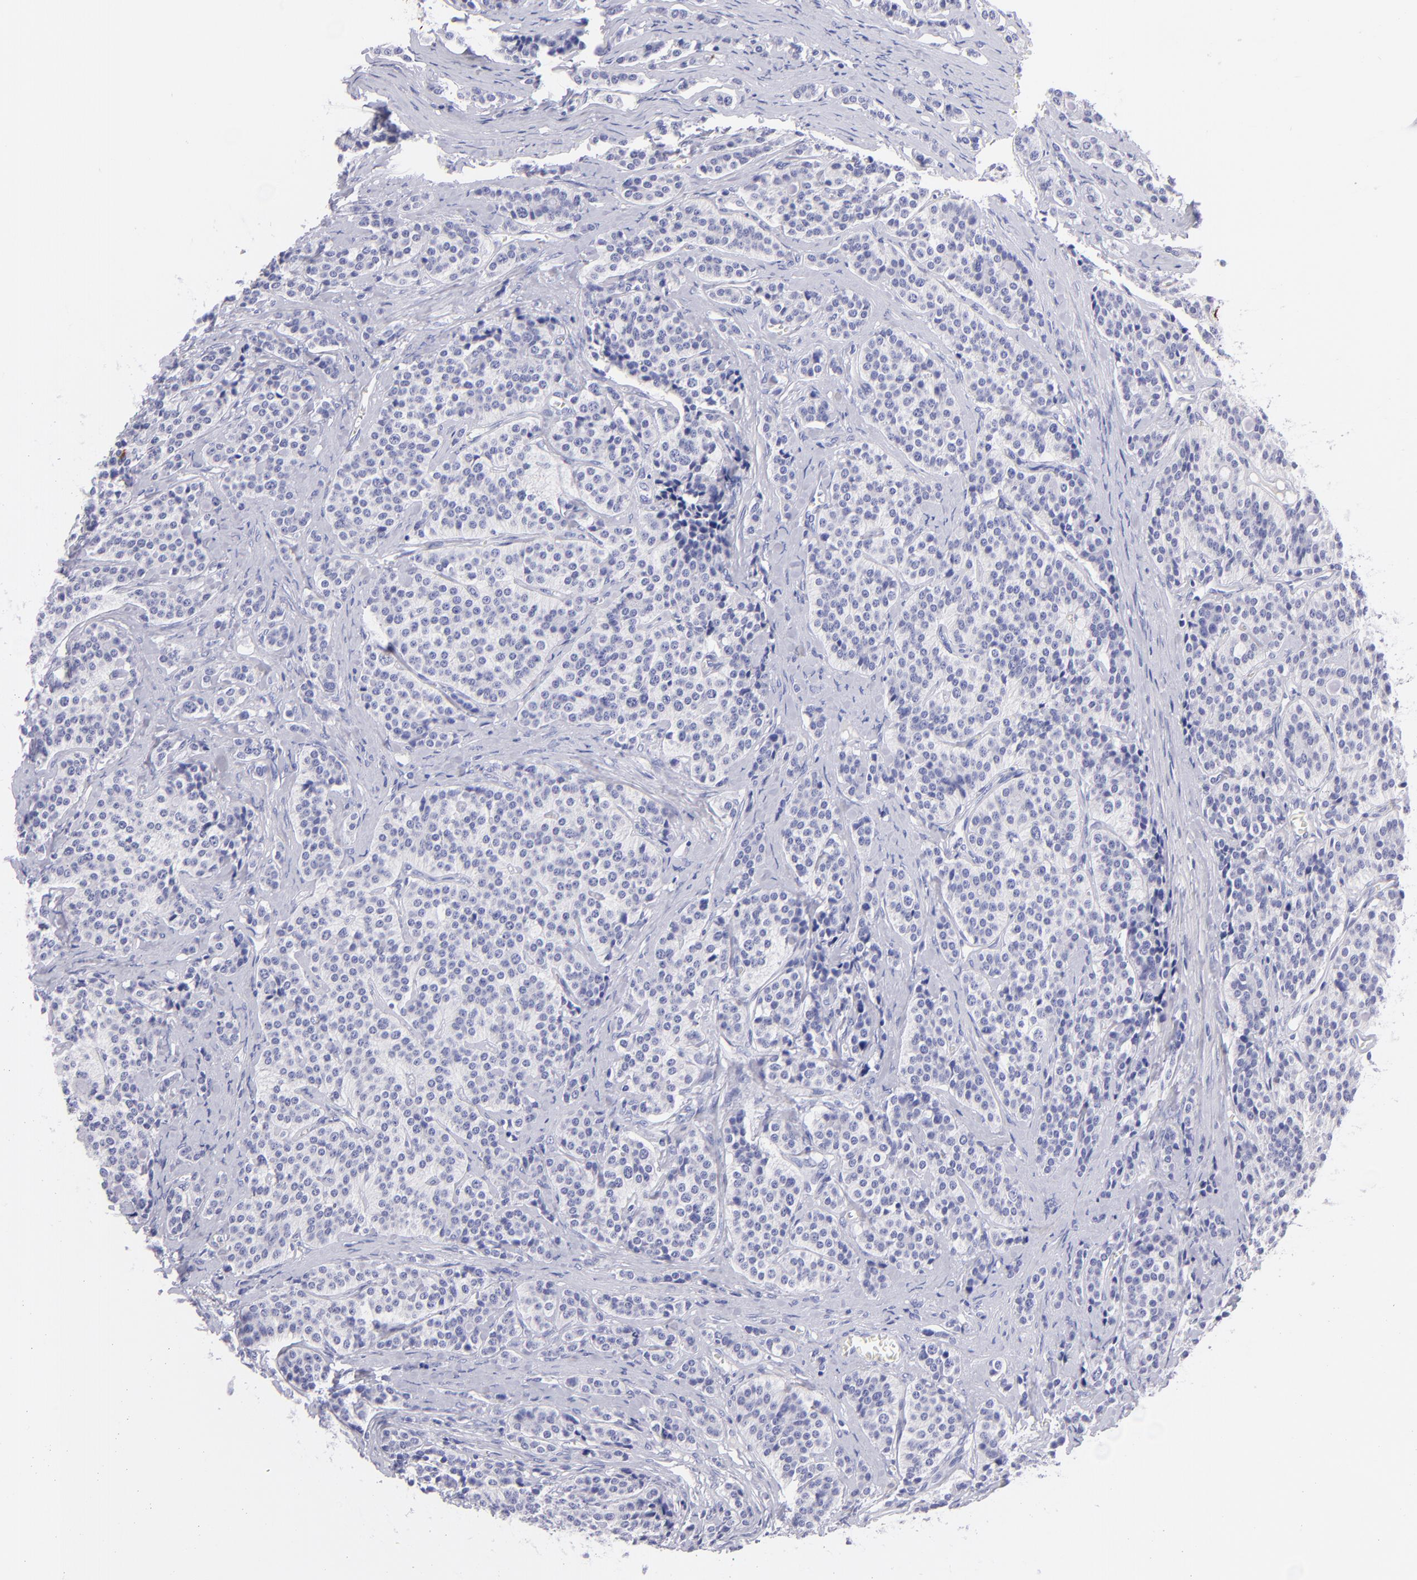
{"staining": {"intensity": "negative", "quantity": "none", "location": "none"}, "tissue": "carcinoid", "cell_type": "Tumor cells", "image_type": "cancer", "snomed": [{"axis": "morphology", "description": "Carcinoid, malignant, NOS"}, {"axis": "topography", "description": "Small intestine"}], "caption": "DAB immunohistochemical staining of human carcinoid (malignant) exhibits no significant staining in tumor cells.", "gene": "CNP", "patient": {"sex": "male", "age": 63}}